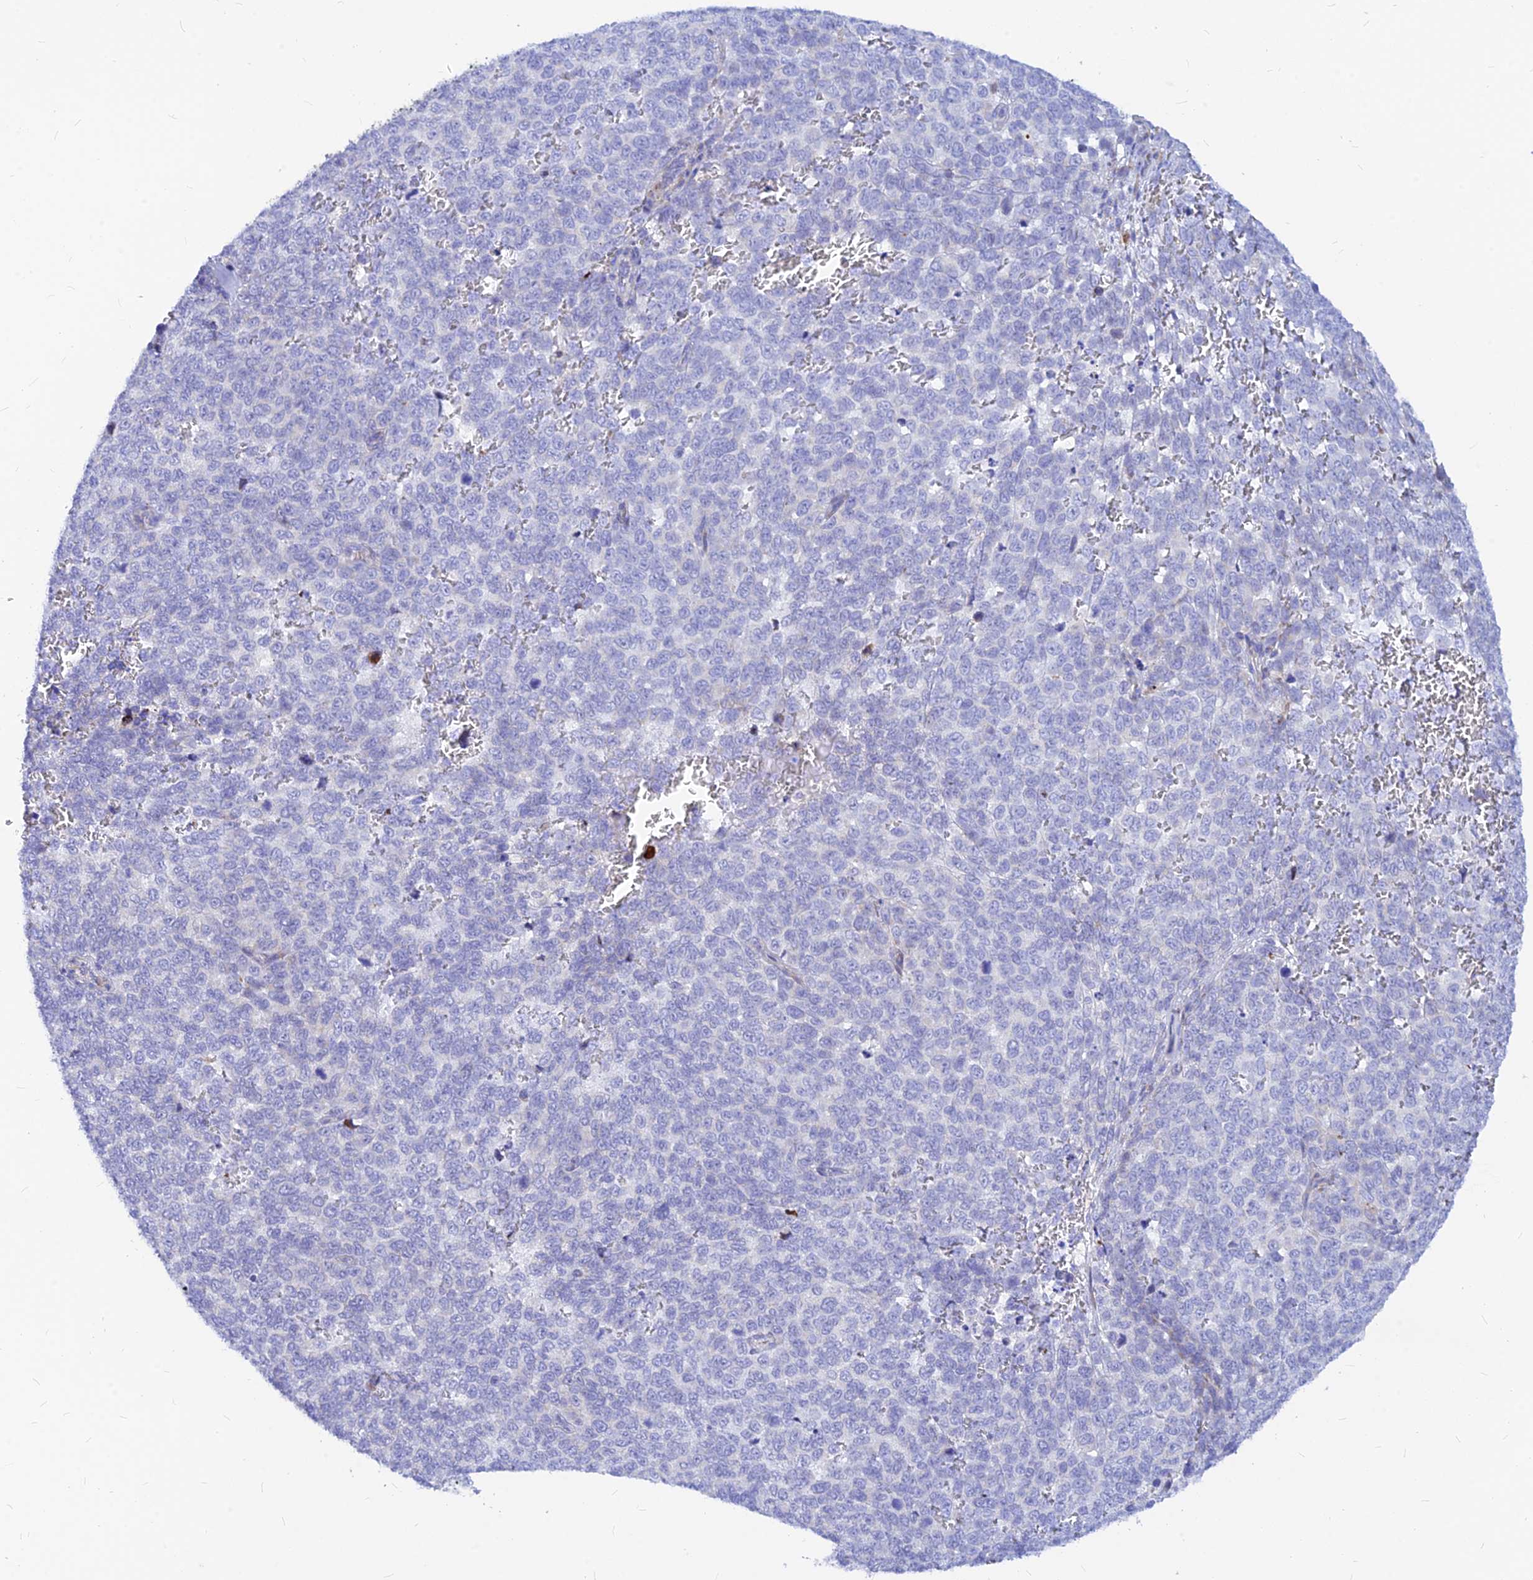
{"staining": {"intensity": "negative", "quantity": "none", "location": "none"}, "tissue": "melanoma", "cell_type": "Tumor cells", "image_type": "cancer", "snomed": [{"axis": "morphology", "description": "Malignant melanoma, NOS"}, {"axis": "topography", "description": "Nose, NOS"}], "caption": "A high-resolution histopathology image shows immunohistochemistry (IHC) staining of malignant melanoma, which demonstrates no significant positivity in tumor cells. Brightfield microscopy of immunohistochemistry stained with DAB (brown) and hematoxylin (blue), captured at high magnification.", "gene": "CNOT6", "patient": {"sex": "female", "age": 48}}